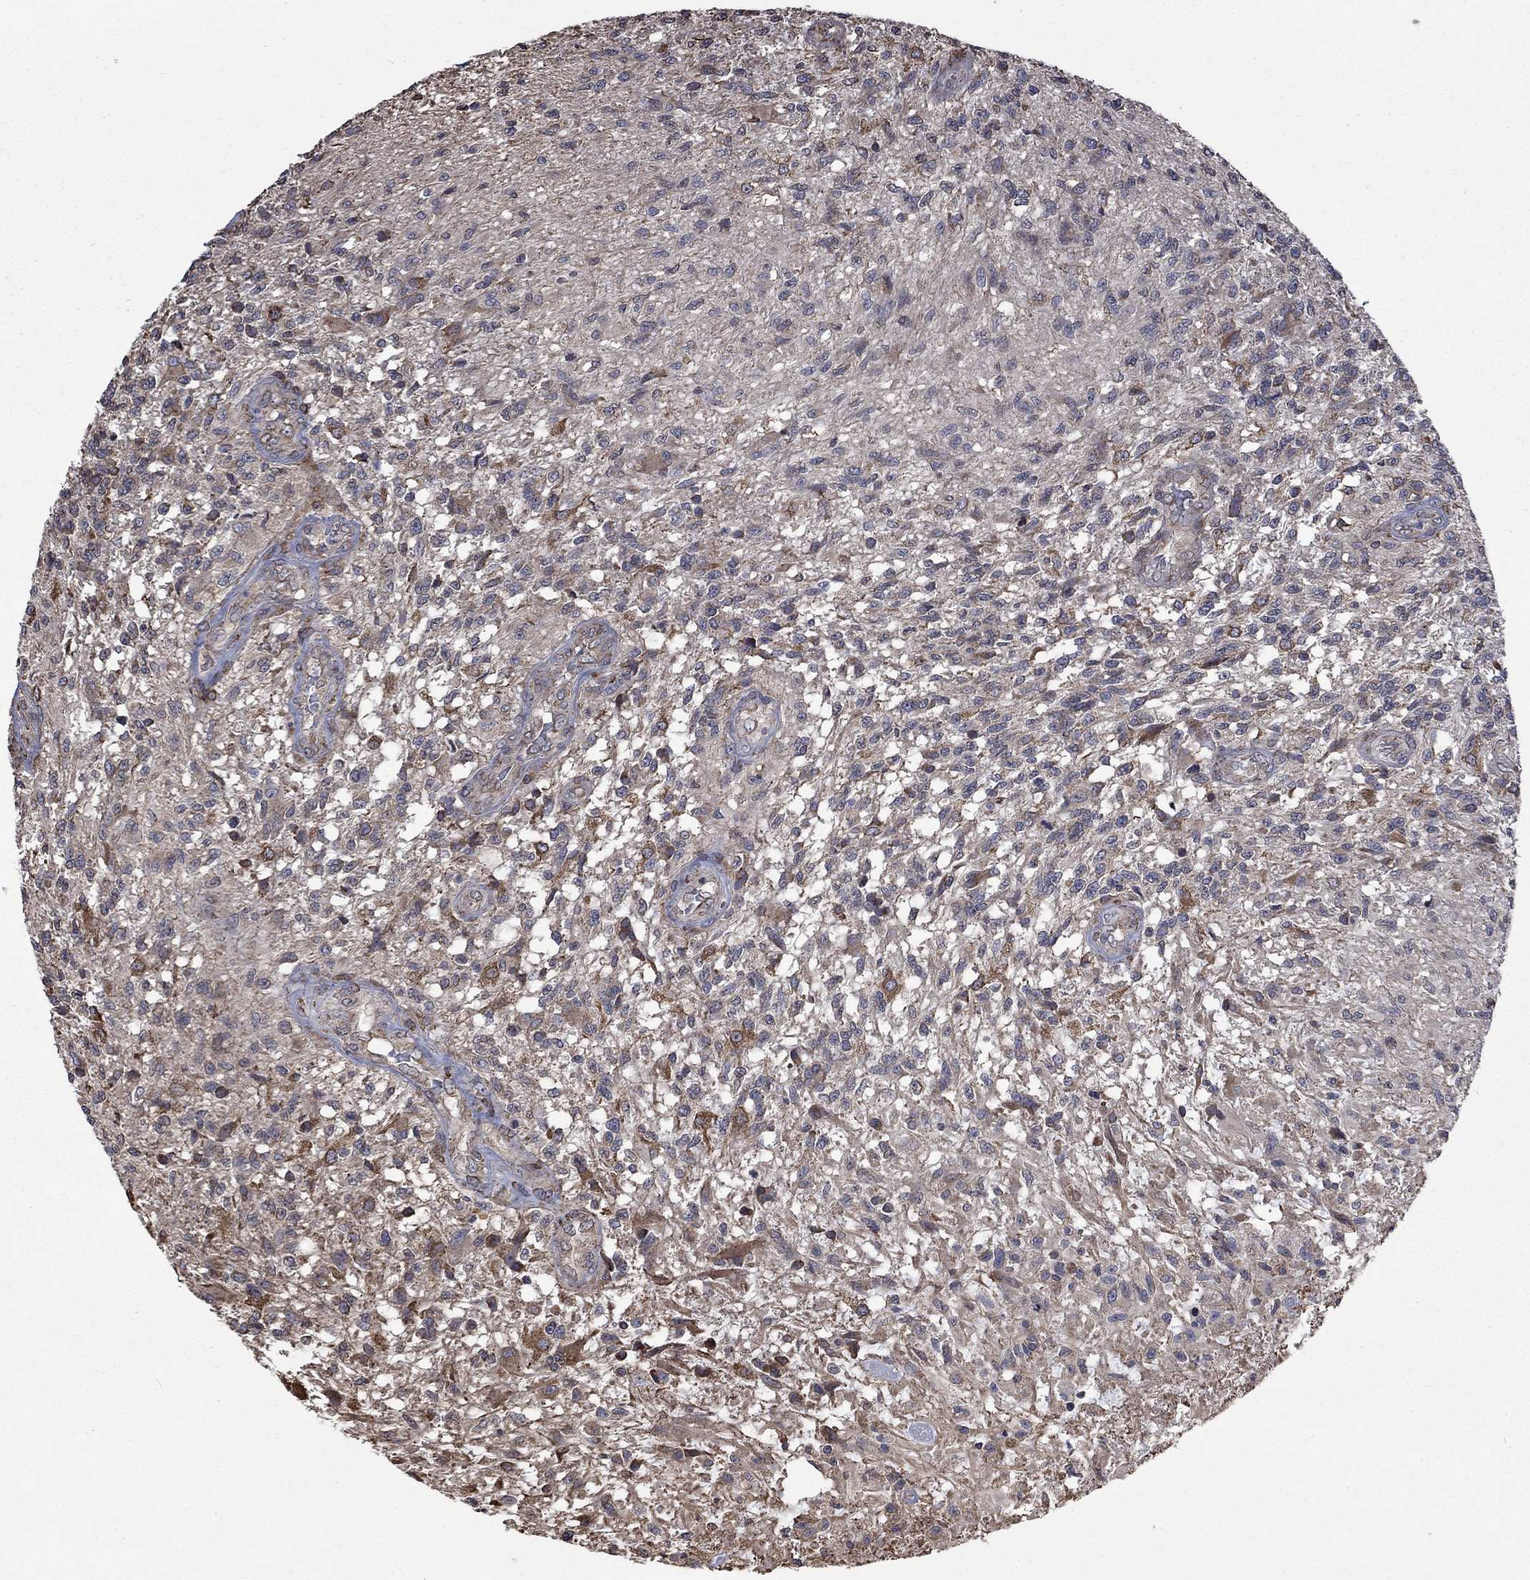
{"staining": {"intensity": "negative", "quantity": "none", "location": "none"}, "tissue": "glioma", "cell_type": "Tumor cells", "image_type": "cancer", "snomed": [{"axis": "morphology", "description": "Glioma, malignant, High grade"}, {"axis": "topography", "description": "Brain"}], "caption": "Protein analysis of glioma reveals no significant staining in tumor cells. (DAB IHC with hematoxylin counter stain).", "gene": "ESRRA", "patient": {"sex": "male", "age": 56}}